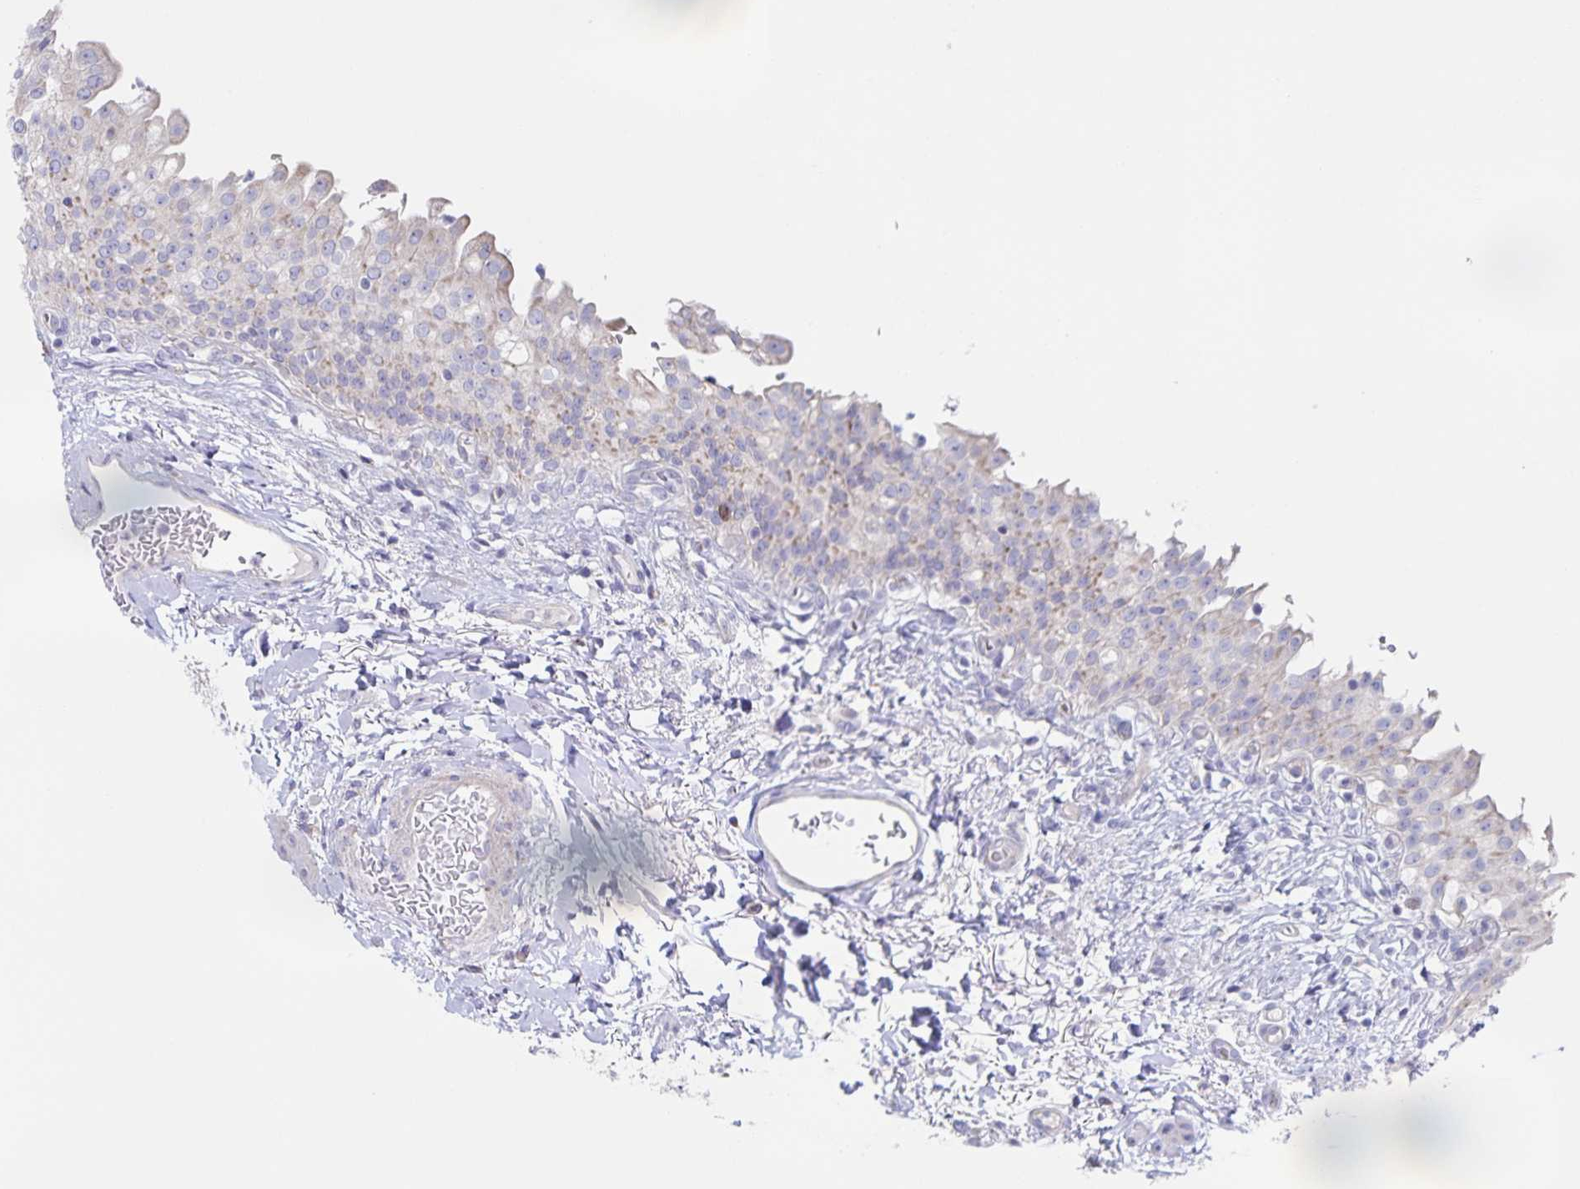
{"staining": {"intensity": "weak", "quantity": "25%-75%", "location": "cytoplasmic/membranous"}, "tissue": "urinary bladder", "cell_type": "Urothelial cells", "image_type": "normal", "snomed": [{"axis": "morphology", "description": "Normal tissue, NOS"}, {"axis": "topography", "description": "Urinary bladder"}, {"axis": "topography", "description": "Peripheral nerve tissue"}], "caption": "IHC of benign urinary bladder exhibits low levels of weak cytoplasmic/membranous positivity in about 25%-75% of urothelial cells.", "gene": "CENPH", "patient": {"sex": "female", "age": 60}}